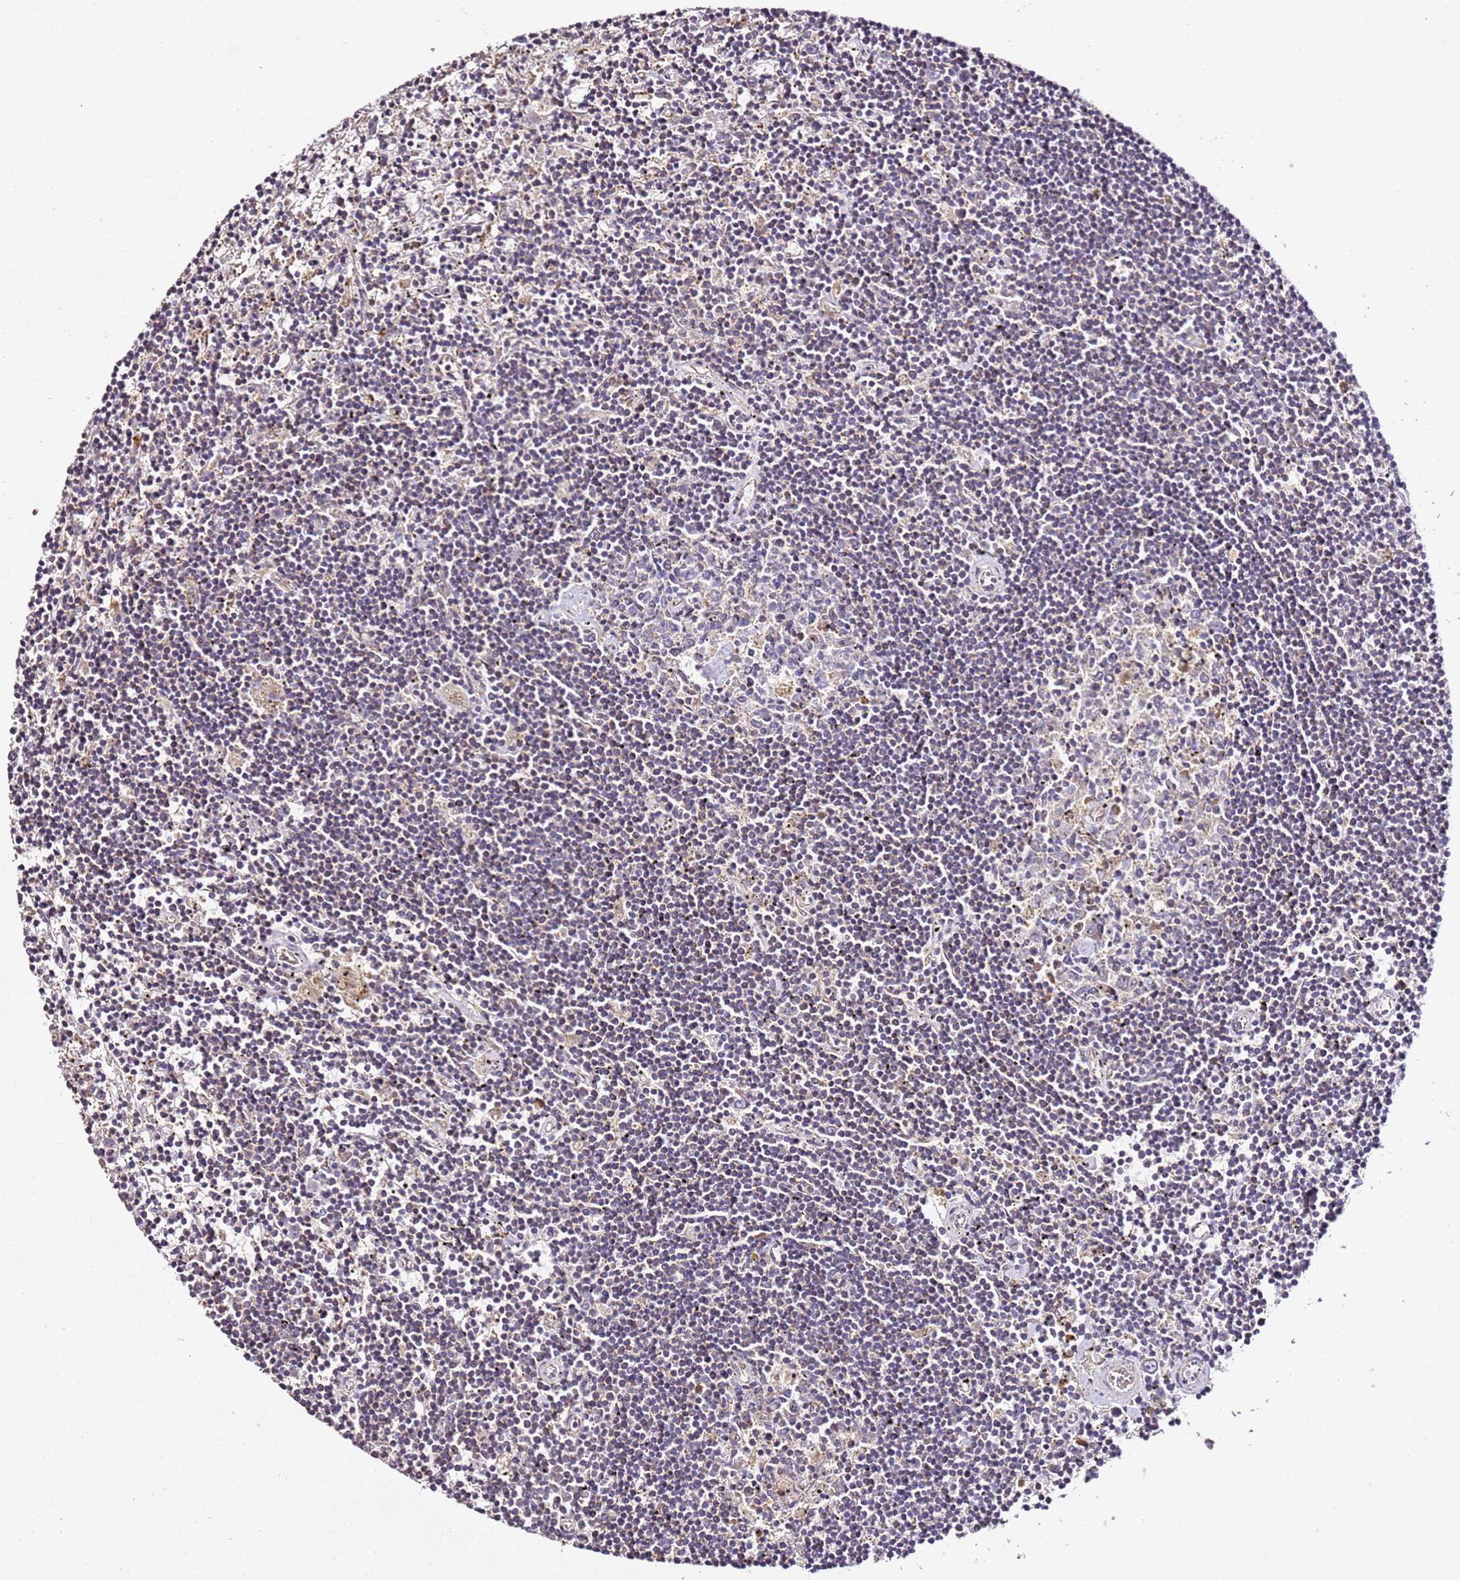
{"staining": {"intensity": "negative", "quantity": "none", "location": "none"}, "tissue": "lymphoma", "cell_type": "Tumor cells", "image_type": "cancer", "snomed": [{"axis": "morphology", "description": "Malignant lymphoma, non-Hodgkin's type, Low grade"}, {"axis": "topography", "description": "Spleen"}], "caption": "Lymphoma was stained to show a protein in brown. There is no significant positivity in tumor cells.", "gene": "OR2B11", "patient": {"sex": "male", "age": 76}}